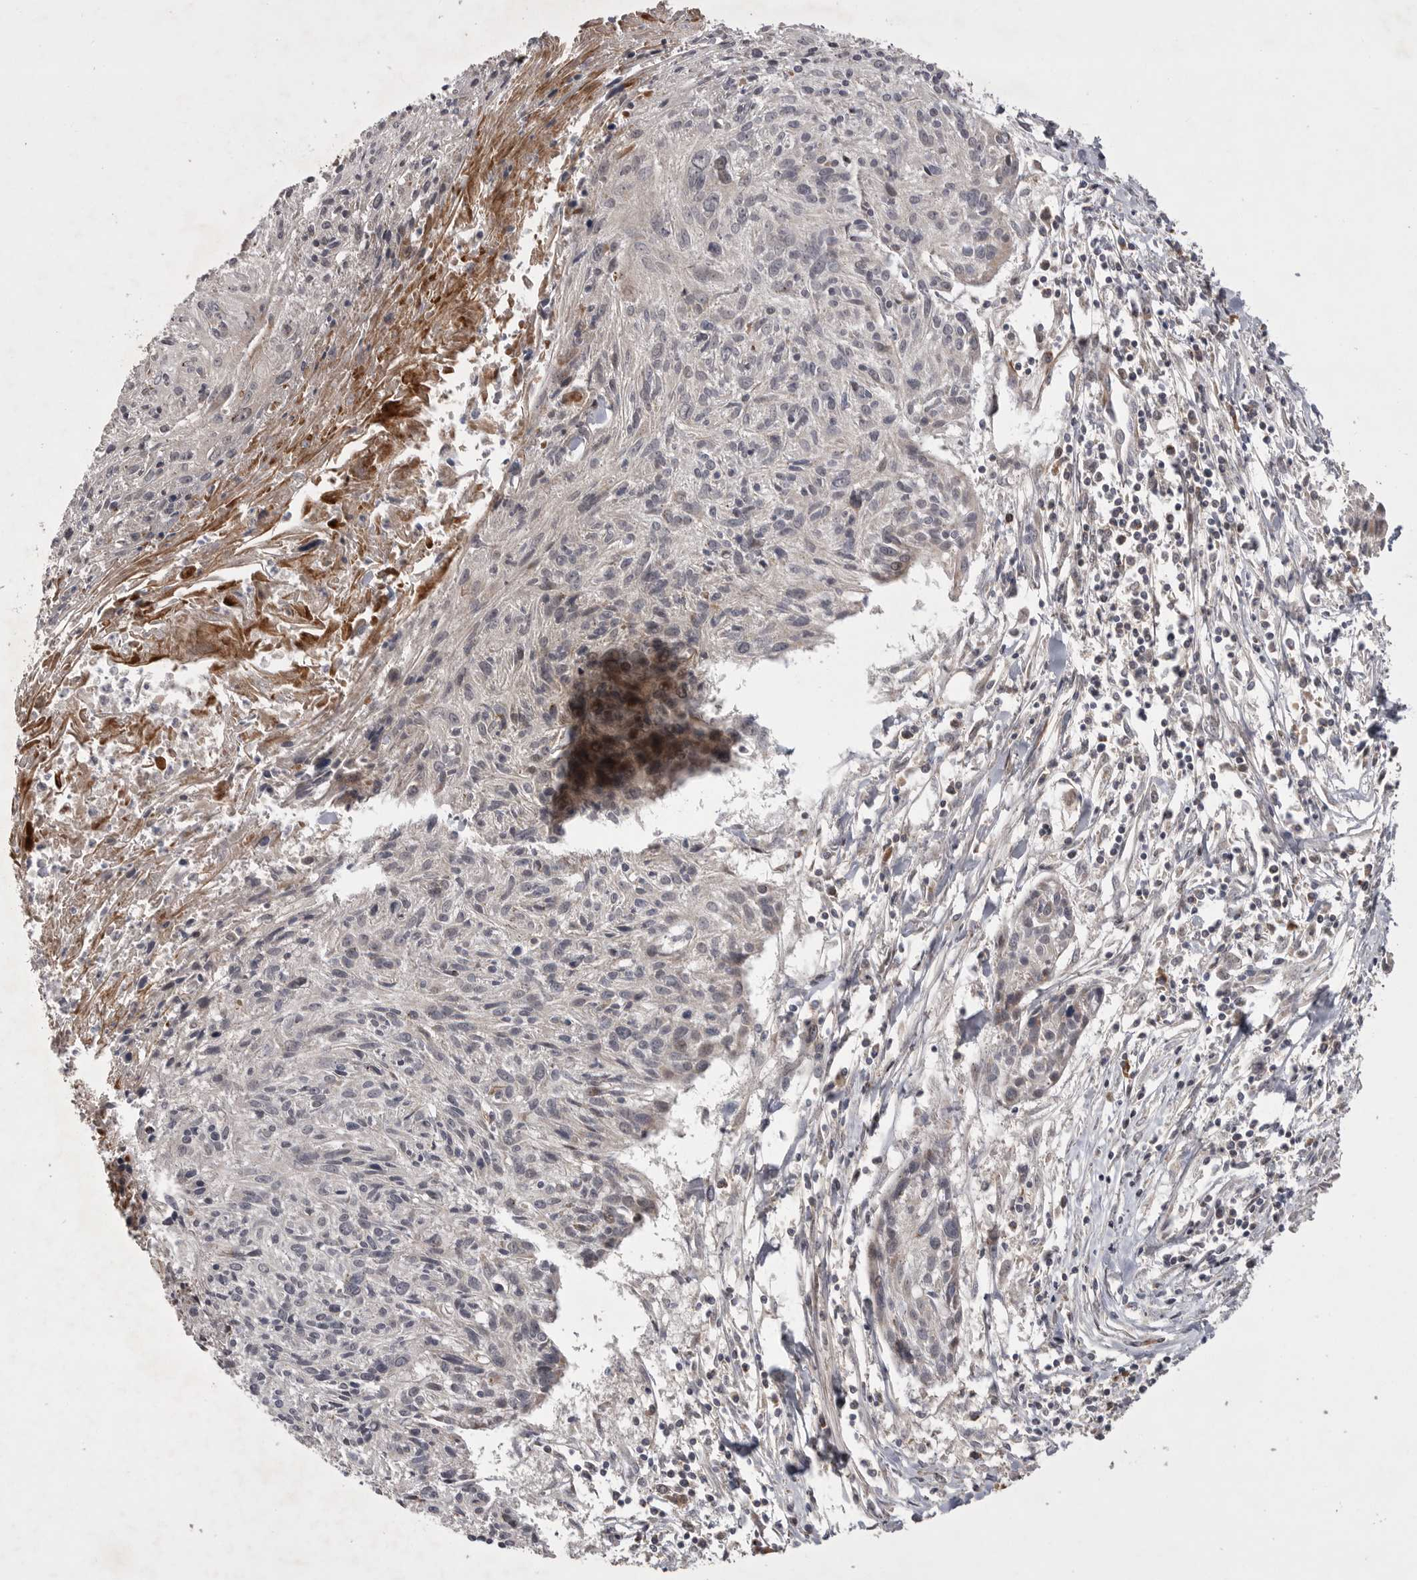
{"staining": {"intensity": "negative", "quantity": "none", "location": "none"}, "tissue": "cervical cancer", "cell_type": "Tumor cells", "image_type": "cancer", "snomed": [{"axis": "morphology", "description": "Squamous cell carcinoma, NOS"}, {"axis": "topography", "description": "Cervix"}], "caption": "Human squamous cell carcinoma (cervical) stained for a protein using IHC displays no staining in tumor cells.", "gene": "KYAT3", "patient": {"sex": "female", "age": 51}}